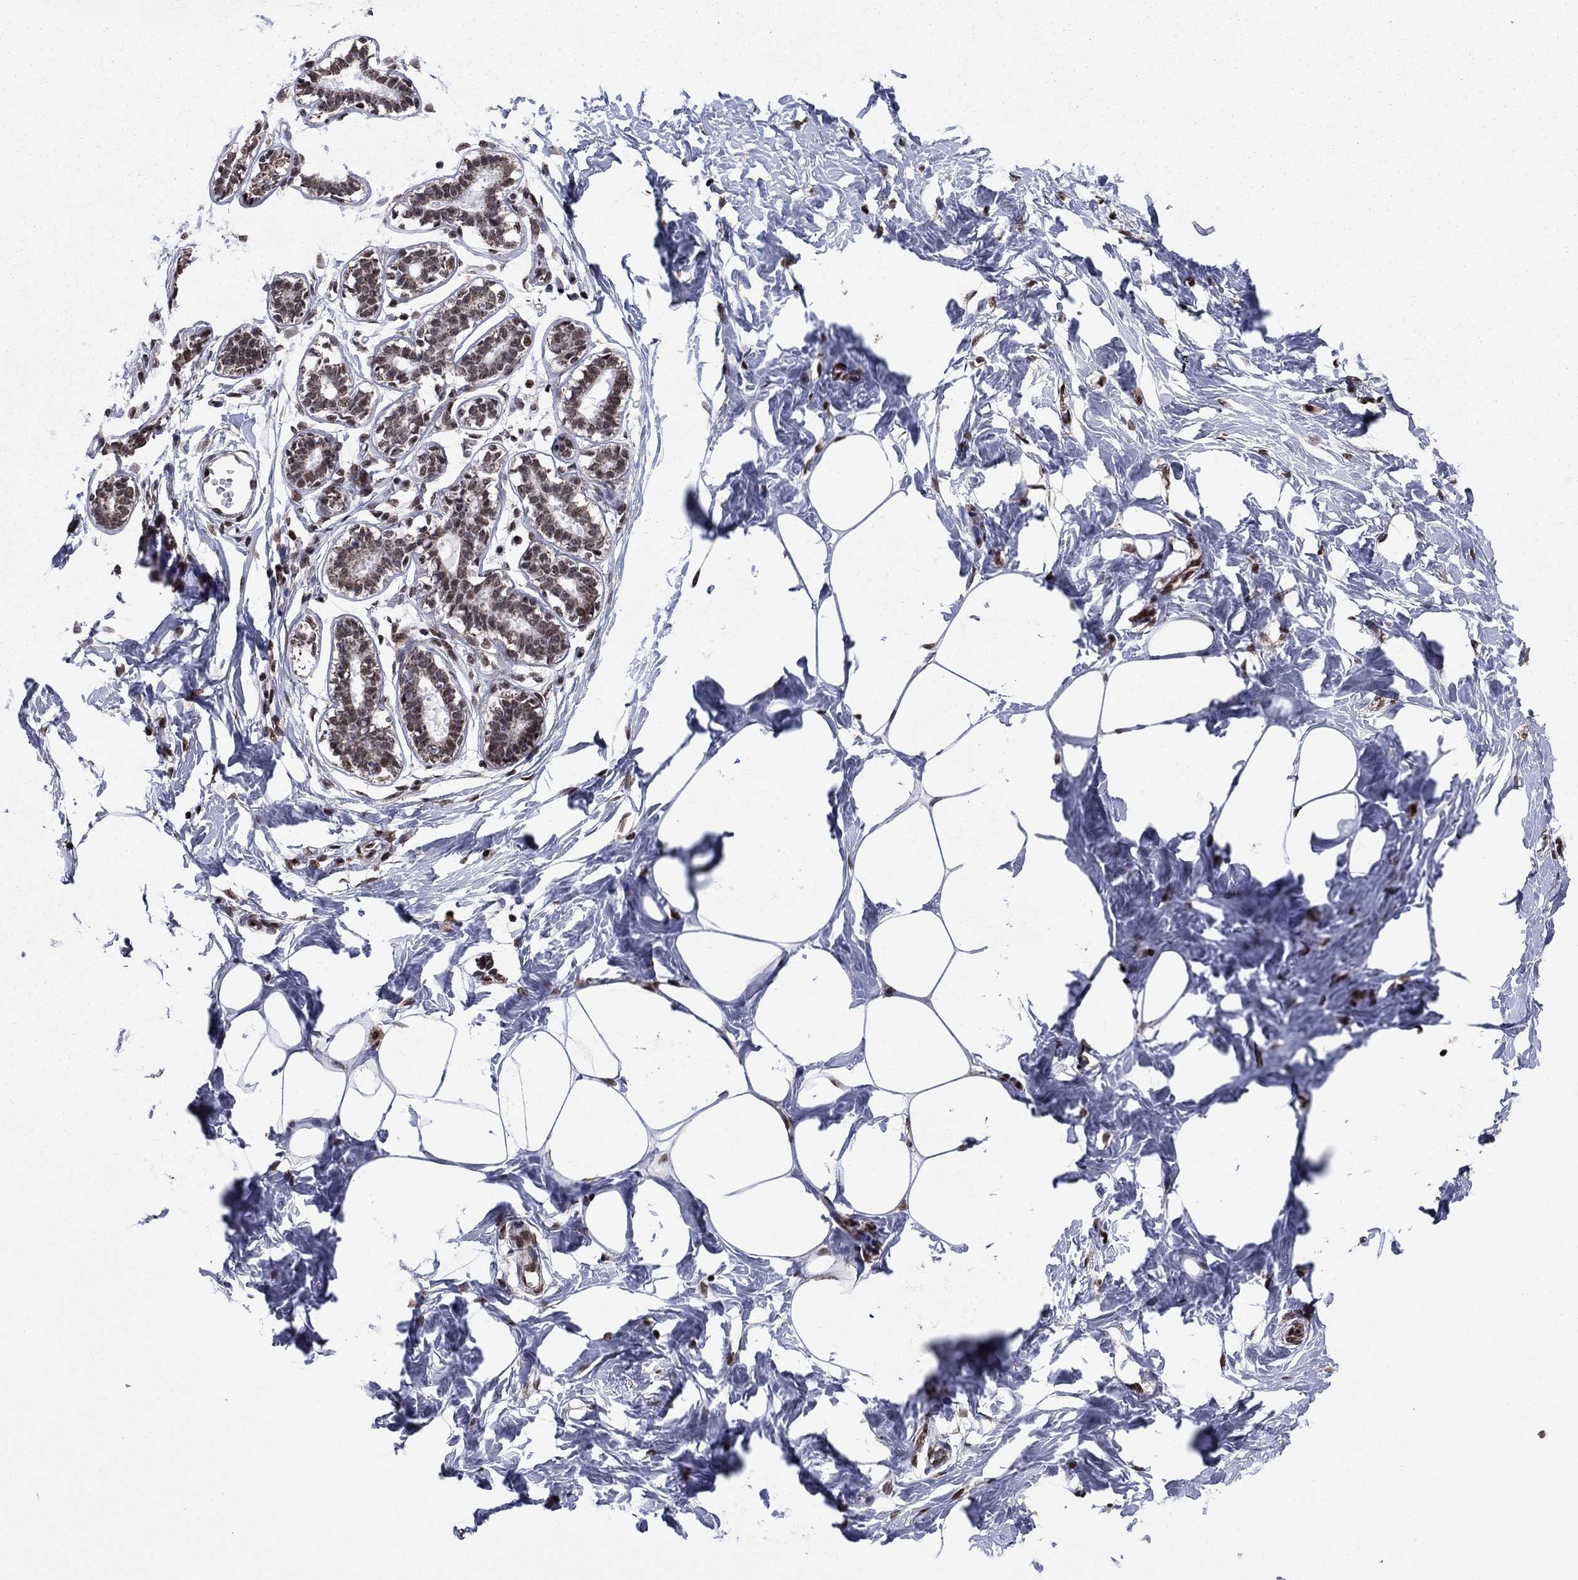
{"staining": {"intensity": "weak", "quantity": "25%-75%", "location": "nuclear"}, "tissue": "breast", "cell_type": "Adipocytes", "image_type": "normal", "snomed": [{"axis": "morphology", "description": "Normal tissue, NOS"}, {"axis": "morphology", "description": "Lobular carcinoma, in situ"}, {"axis": "topography", "description": "Breast"}], "caption": "A histopathology image of breast stained for a protein reveals weak nuclear brown staining in adipocytes.", "gene": "N4BP2", "patient": {"sex": "female", "age": 35}}